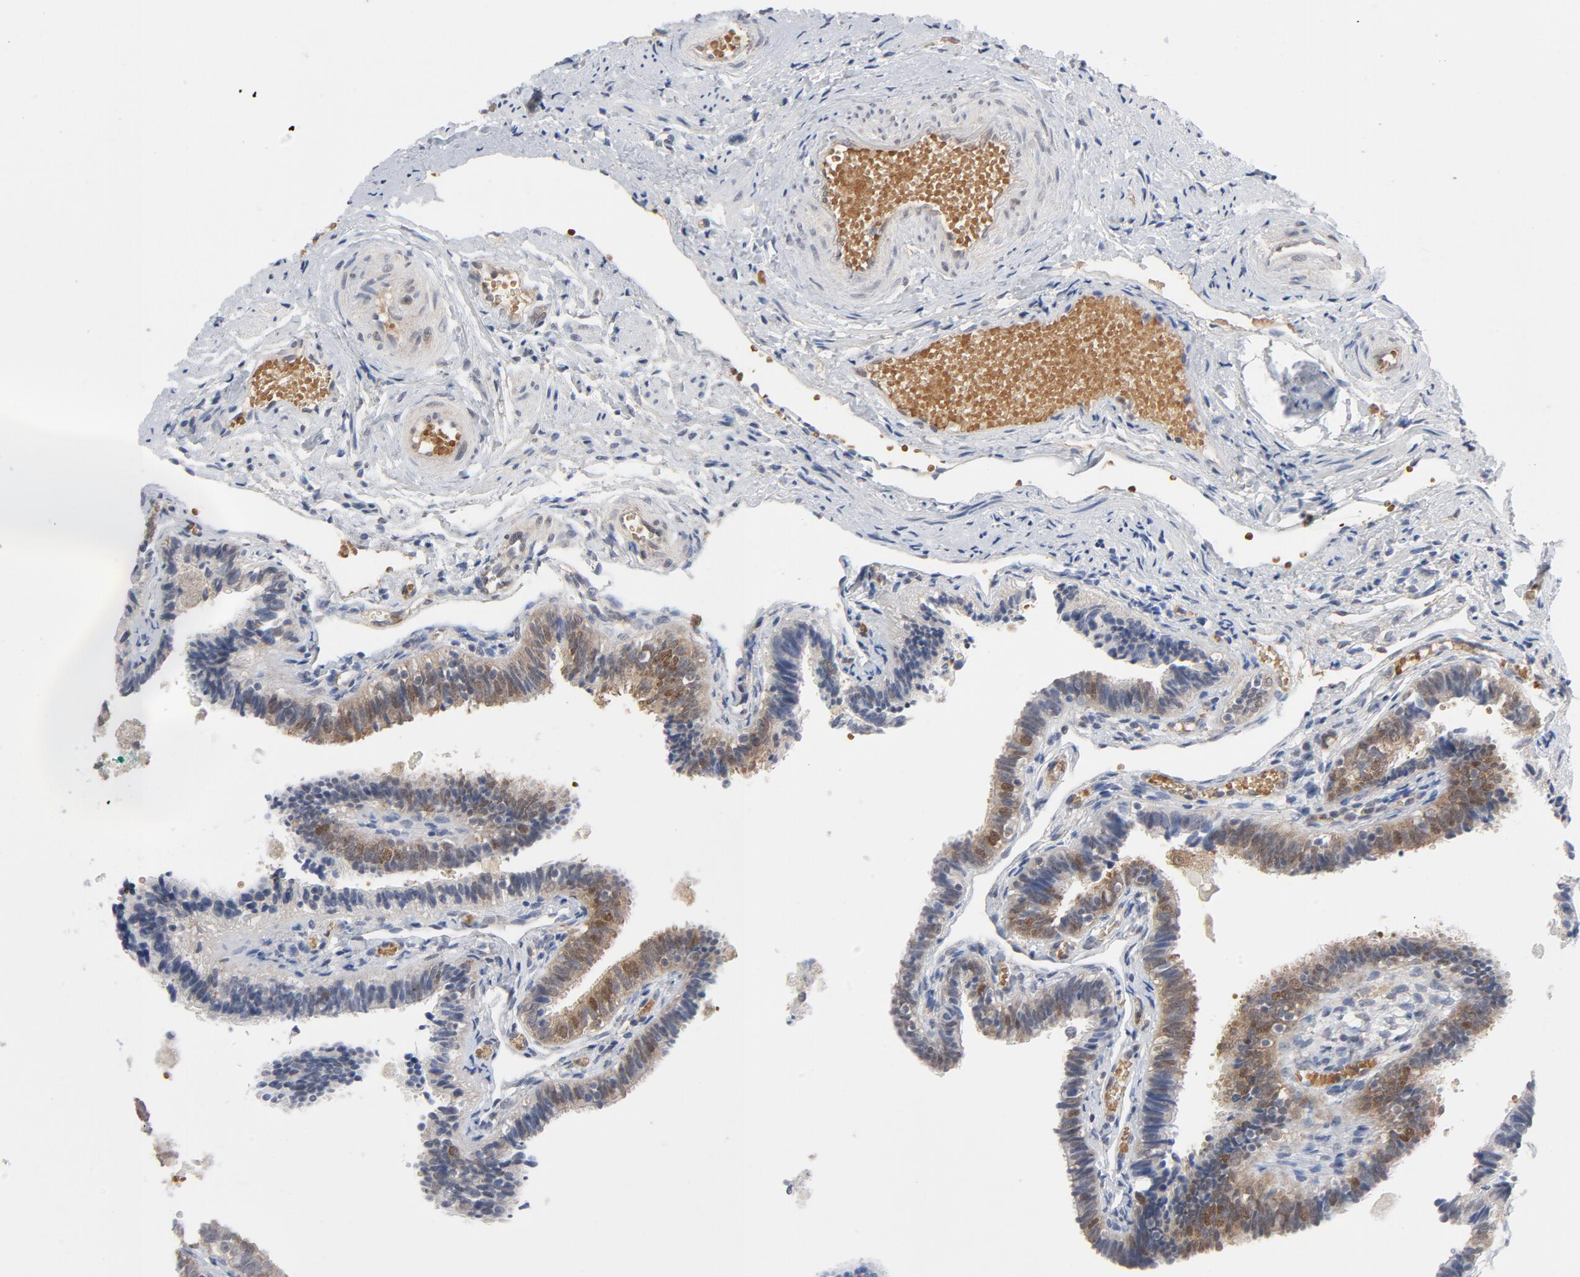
{"staining": {"intensity": "moderate", "quantity": ">75%", "location": "cytoplasmic/membranous,nuclear"}, "tissue": "fallopian tube", "cell_type": "Glandular cells", "image_type": "normal", "snomed": [{"axis": "morphology", "description": "Normal tissue, NOS"}, {"axis": "topography", "description": "Fallopian tube"}], "caption": "Fallopian tube stained with immunohistochemistry reveals moderate cytoplasmic/membranous,nuclear positivity in approximately >75% of glandular cells.", "gene": "PRDX1", "patient": {"sex": "female", "age": 46}}